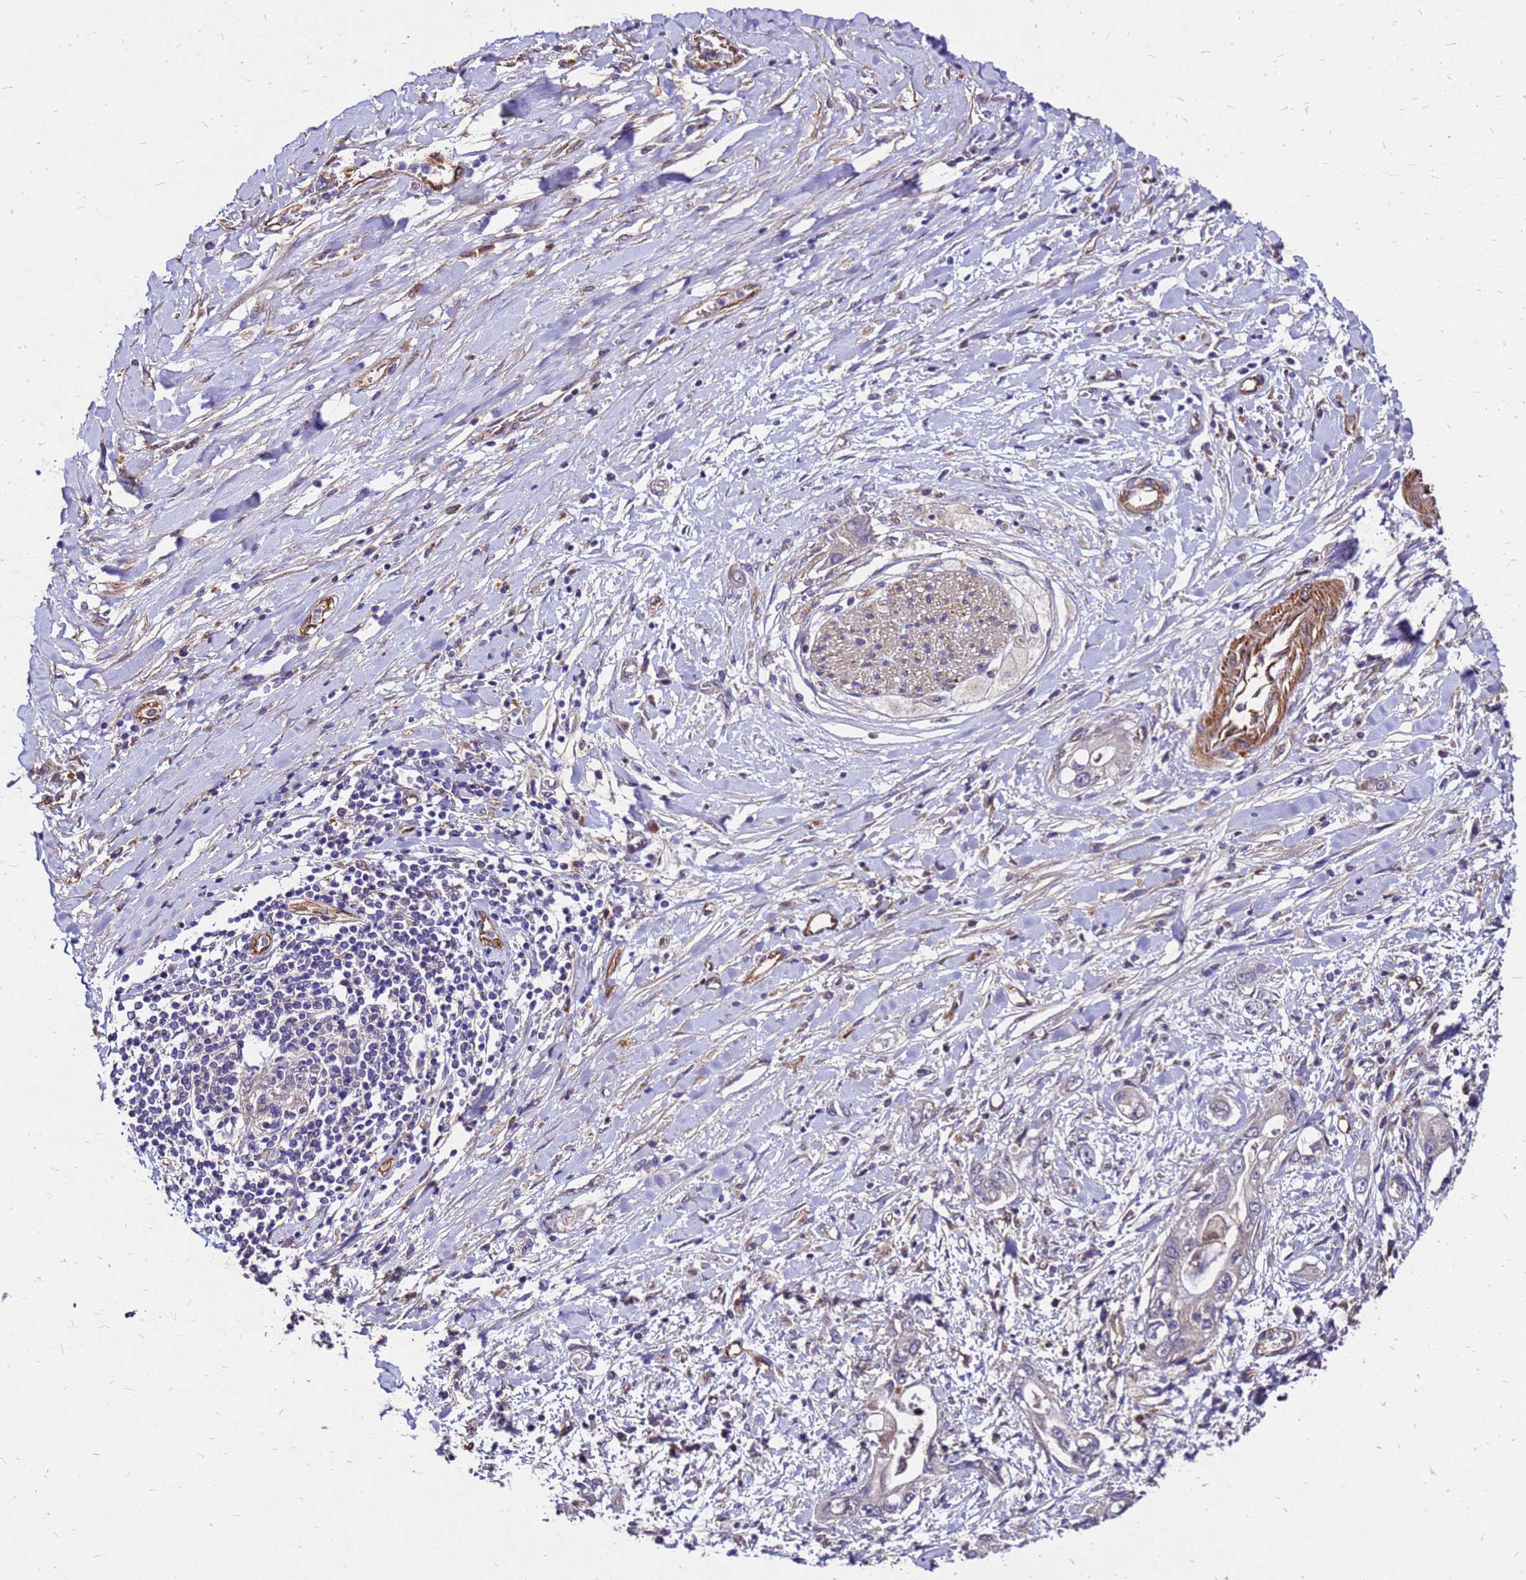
{"staining": {"intensity": "moderate", "quantity": "<25%", "location": "cytoplasmic/membranous"}, "tissue": "pancreatic cancer", "cell_type": "Tumor cells", "image_type": "cancer", "snomed": [{"axis": "morphology", "description": "Inflammation, NOS"}, {"axis": "morphology", "description": "Adenocarcinoma, NOS"}, {"axis": "topography", "description": "Pancreas"}], "caption": "Moderate cytoplasmic/membranous staining is appreciated in approximately <25% of tumor cells in pancreatic adenocarcinoma.", "gene": "DUSP23", "patient": {"sex": "female", "age": 56}}